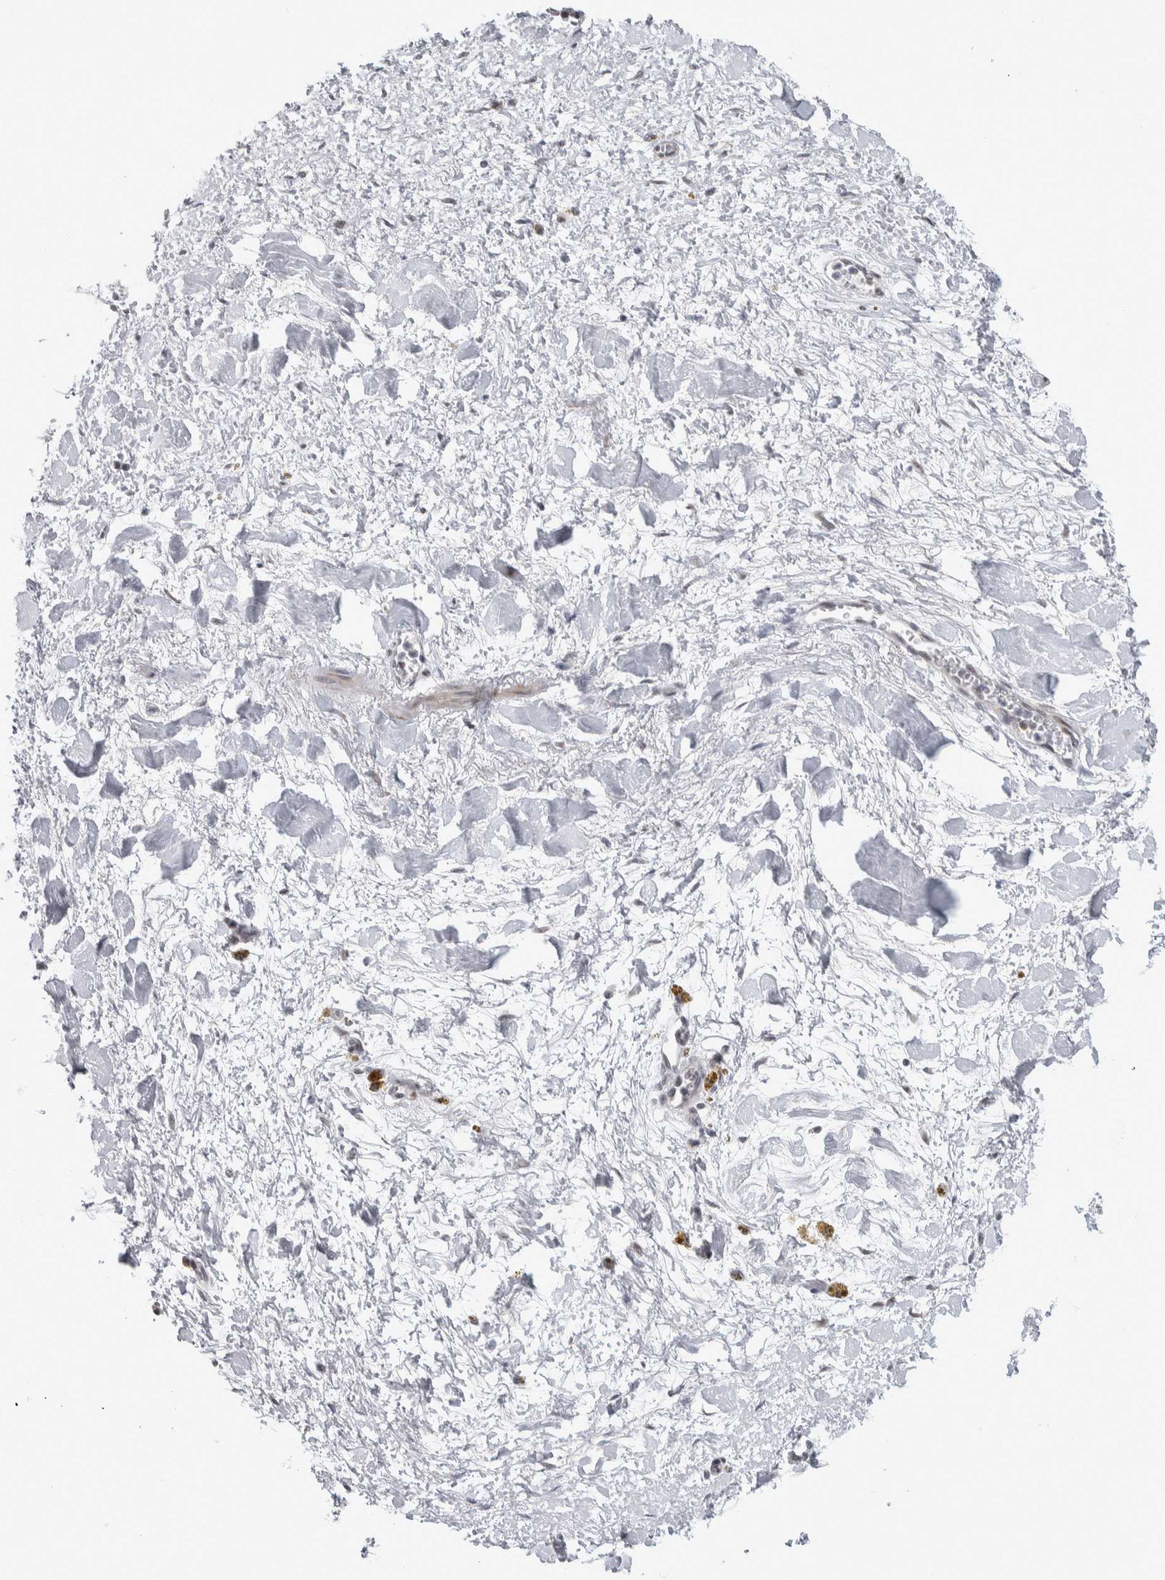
{"staining": {"intensity": "negative", "quantity": "none", "location": "none"}, "tissue": "adipose tissue", "cell_type": "Adipocytes", "image_type": "normal", "snomed": [{"axis": "morphology", "description": "Normal tissue, NOS"}, {"axis": "topography", "description": "Kidney"}, {"axis": "topography", "description": "Peripheral nerve tissue"}], "caption": "Adipose tissue was stained to show a protein in brown. There is no significant positivity in adipocytes. Brightfield microscopy of immunohistochemistry stained with DAB (3,3'-diaminobenzidine) (brown) and hematoxylin (blue), captured at high magnification.", "gene": "HEXIM2", "patient": {"sex": "male", "age": 7}}